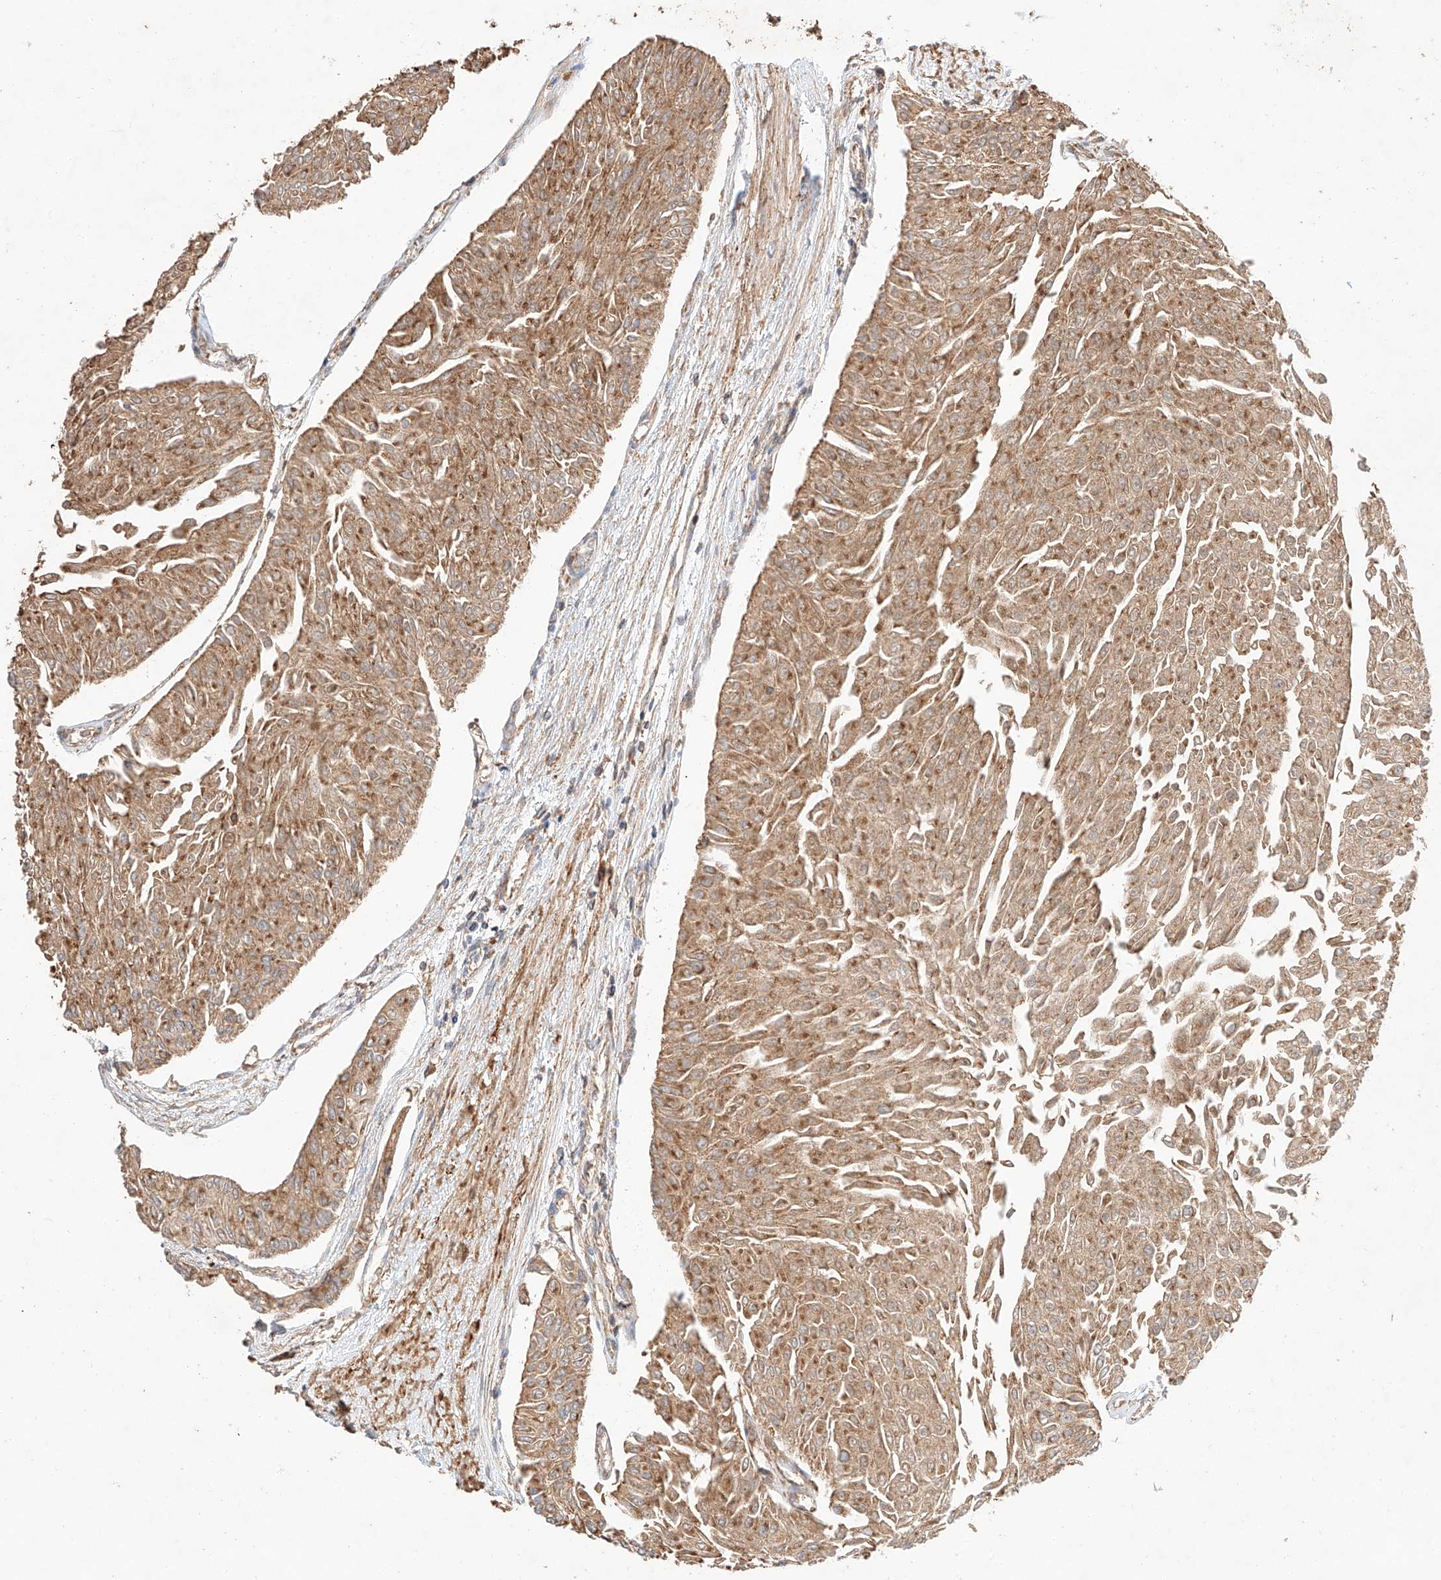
{"staining": {"intensity": "moderate", "quantity": ">75%", "location": "cytoplasmic/membranous"}, "tissue": "urothelial cancer", "cell_type": "Tumor cells", "image_type": "cancer", "snomed": [{"axis": "morphology", "description": "Urothelial carcinoma, Low grade"}, {"axis": "topography", "description": "Urinary bladder"}], "caption": "A brown stain shows moderate cytoplasmic/membranous expression of a protein in human urothelial carcinoma (low-grade) tumor cells.", "gene": "RAB23", "patient": {"sex": "male", "age": 67}}